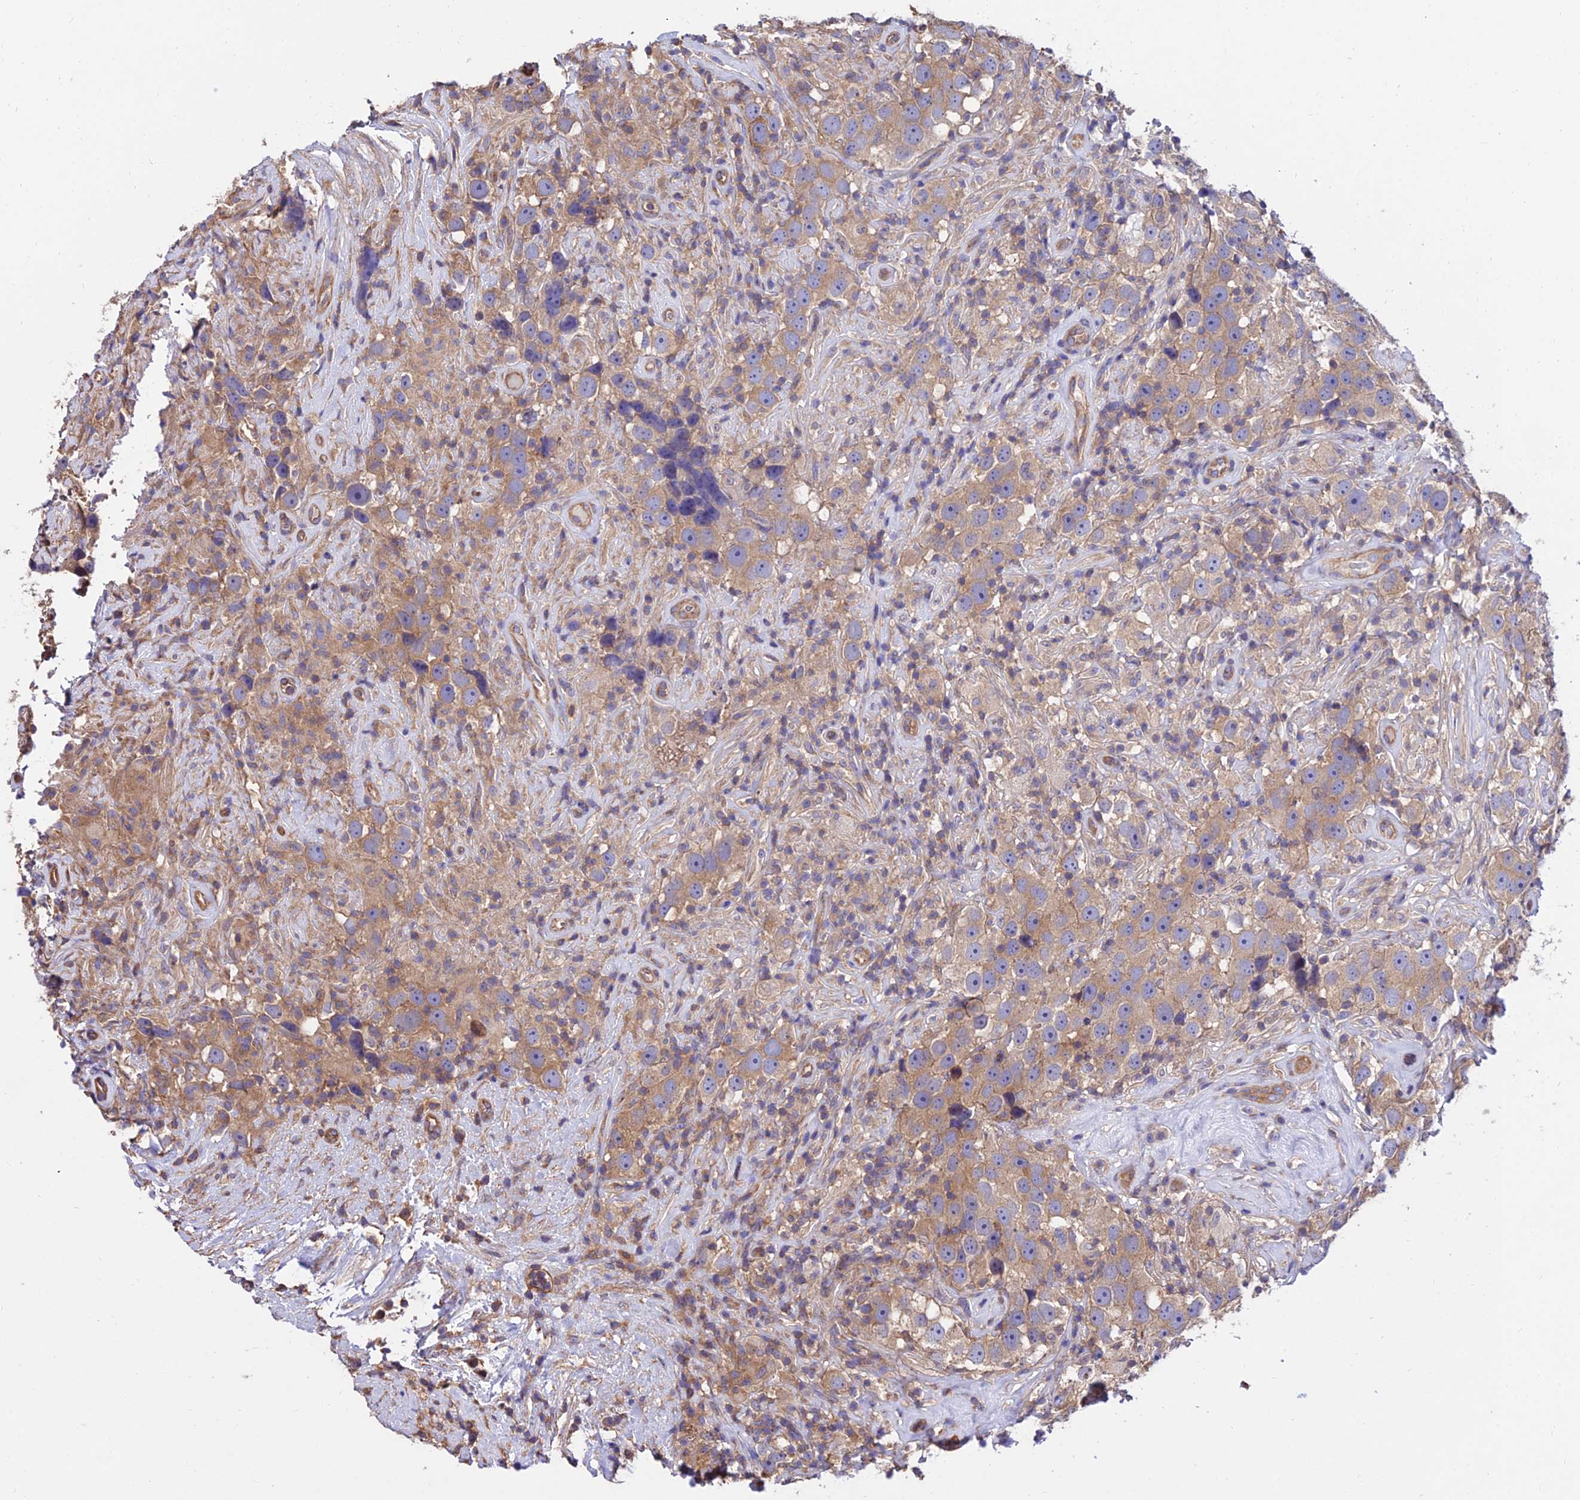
{"staining": {"intensity": "moderate", "quantity": ">75%", "location": "cytoplasmic/membranous"}, "tissue": "testis cancer", "cell_type": "Tumor cells", "image_type": "cancer", "snomed": [{"axis": "morphology", "description": "Seminoma, NOS"}, {"axis": "topography", "description": "Testis"}], "caption": "The micrograph shows a brown stain indicating the presence of a protein in the cytoplasmic/membranous of tumor cells in seminoma (testis).", "gene": "CALM2", "patient": {"sex": "male", "age": 49}}